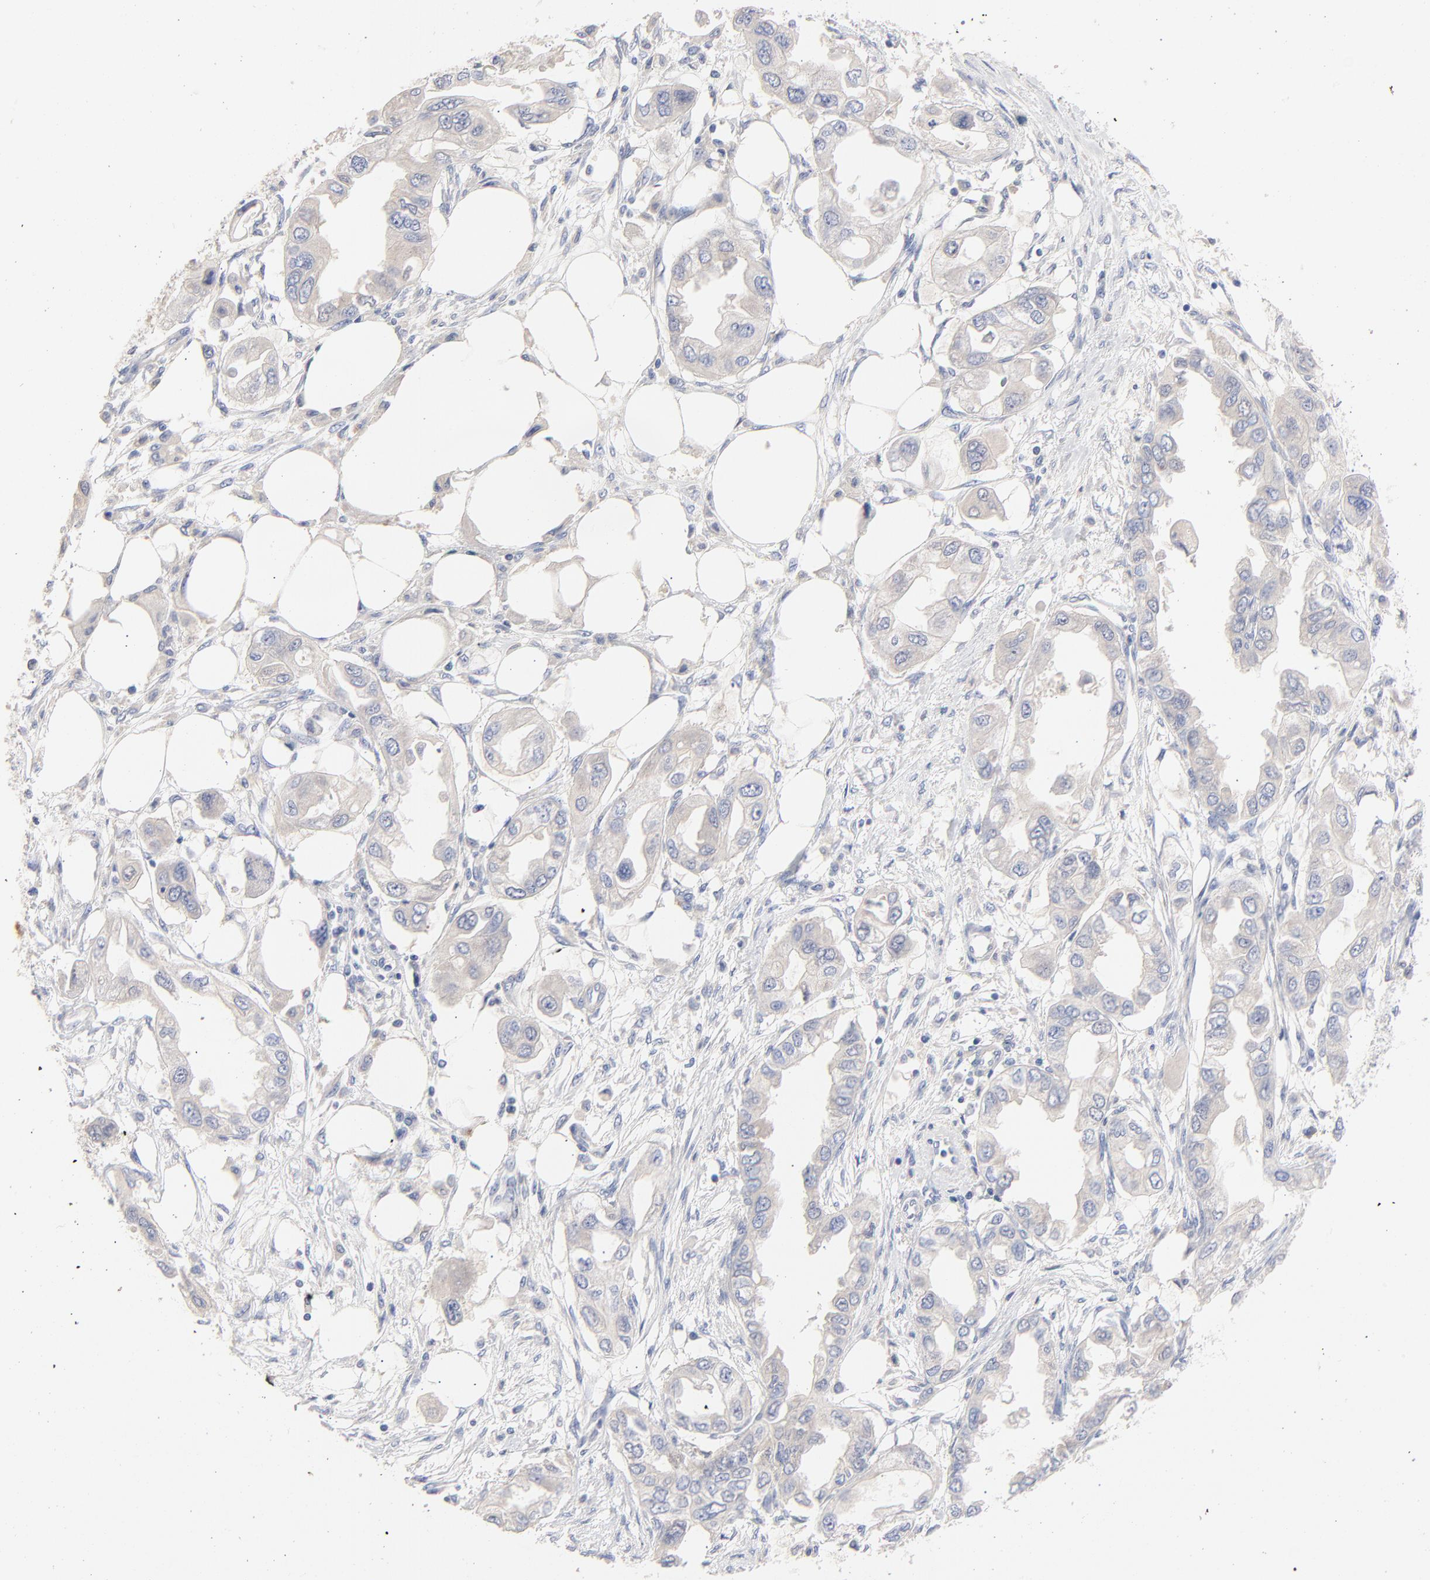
{"staining": {"intensity": "negative", "quantity": "none", "location": "none"}, "tissue": "endometrial cancer", "cell_type": "Tumor cells", "image_type": "cancer", "snomed": [{"axis": "morphology", "description": "Adenocarcinoma, NOS"}, {"axis": "topography", "description": "Endometrium"}], "caption": "Tumor cells show no significant protein expression in adenocarcinoma (endometrial). (IHC, brightfield microscopy, high magnification).", "gene": "CPS1", "patient": {"sex": "female", "age": 67}}